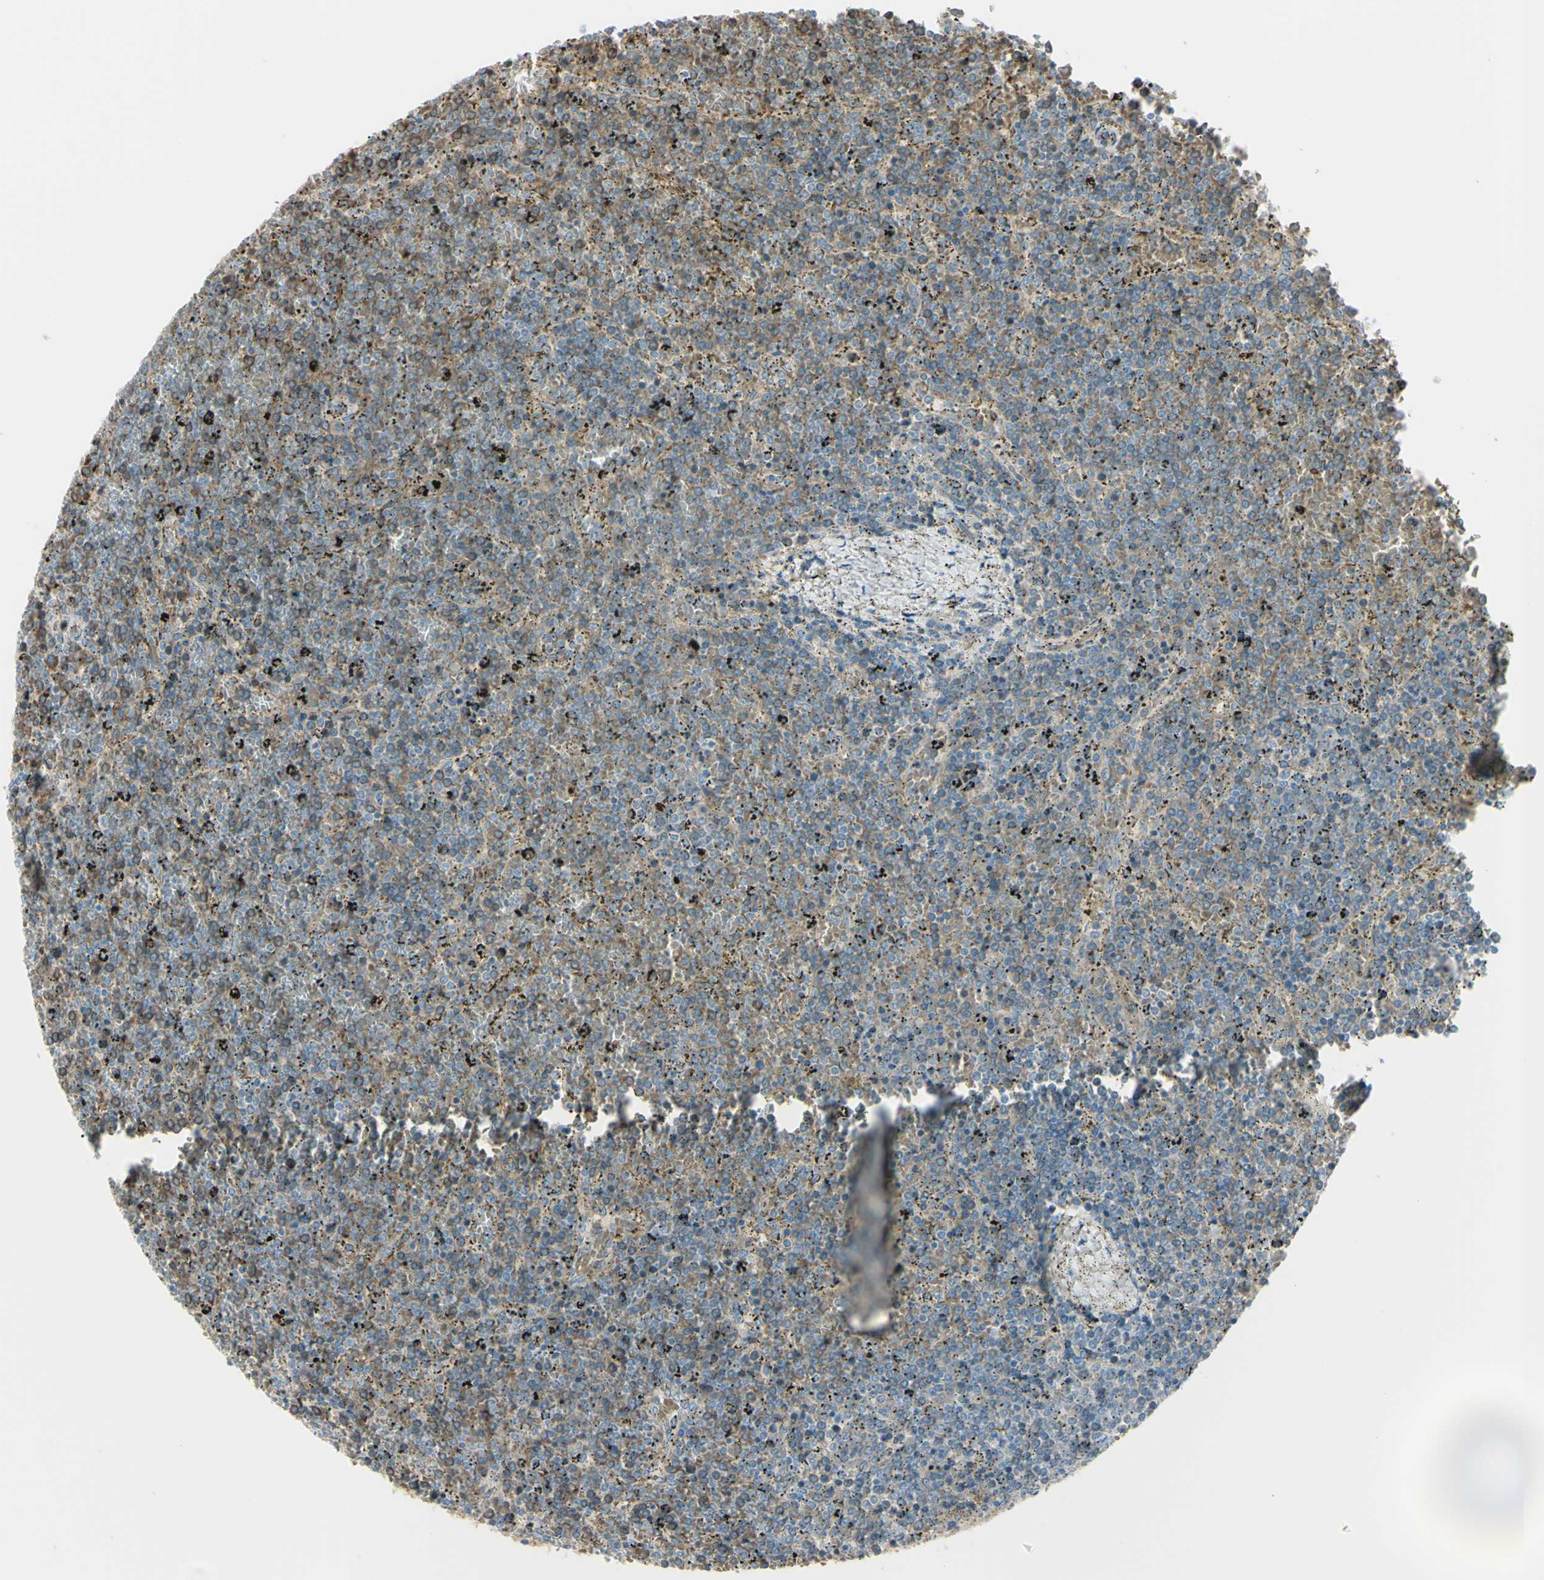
{"staining": {"intensity": "weak", "quantity": ">75%", "location": "cytoplasmic/membranous"}, "tissue": "lymphoma", "cell_type": "Tumor cells", "image_type": "cancer", "snomed": [{"axis": "morphology", "description": "Malignant lymphoma, non-Hodgkin's type, Low grade"}, {"axis": "topography", "description": "Spleen"}], "caption": "Lymphoma stained with DAB (3,3'-diaminobenzidine) immunohistochemistry (IHC) shows low levels of weak cytoplasmic/membranous expression in approximately >75% of tumor cells.", "gene": "PCDHGA2", "patient": {"sex": "female", "age": 77}}